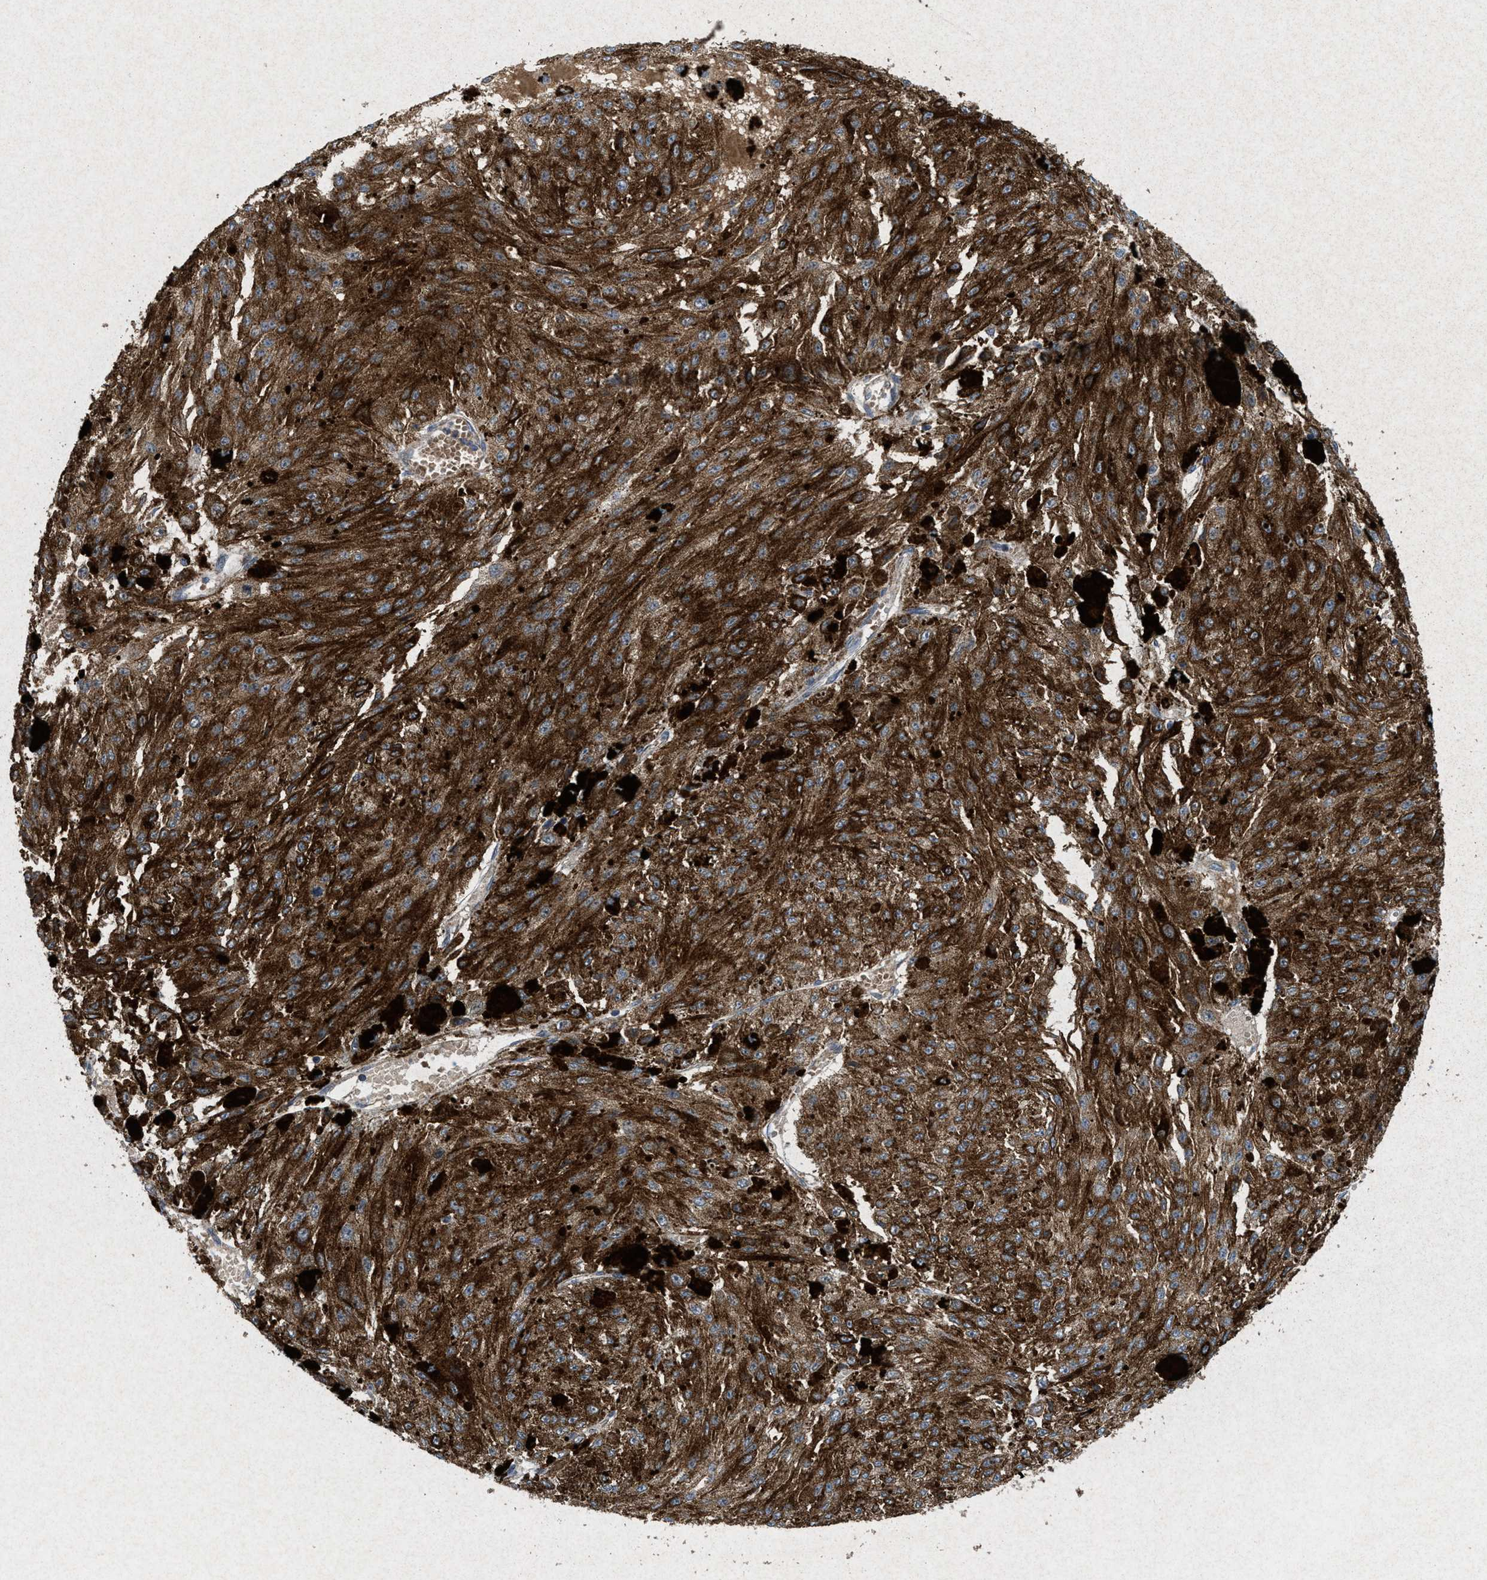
{"staining": {"intensity": "strong", "quantity": ">75%", "location": "cytoplasmic/membranous"}, "tissue": "melanoma", "cell_type": "Tumor cells", "image_type": "cancer", "snomed": [{"axis": "morphology", "description": "Malignant melanoma, NOS"}, {"axis": "topography", "description": "Other"}], "caption": "Immunohistochemical staining of malignant melanoma reveals high levels of strong cytoplasmic/membranous expression in about >75% of tumor cells.", "gene": "MSI2", "patient": {"sex": "male", "age": 79}}